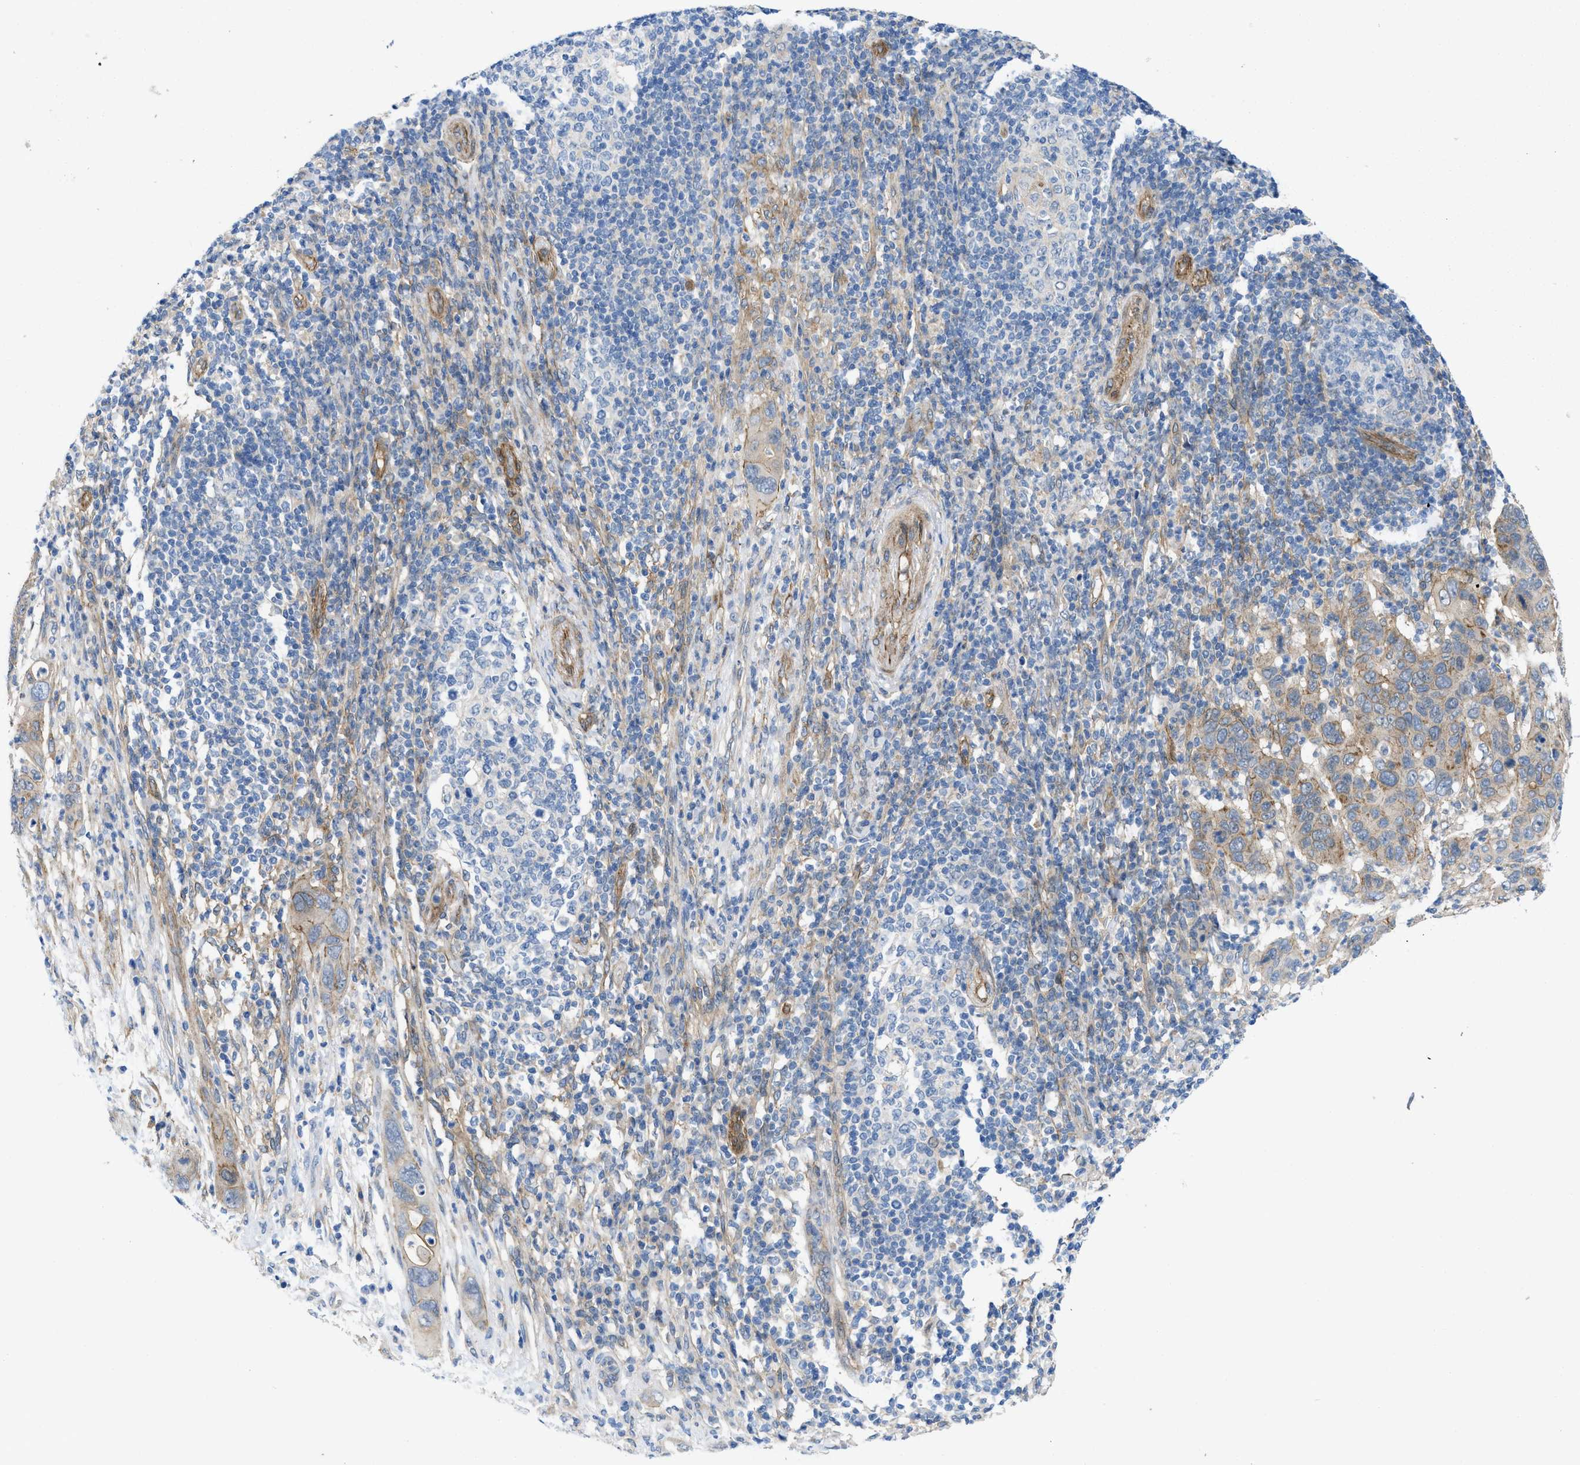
{"staining": {"intensity": "moderate", "quantity": "25%-75%", "location": "cytoplasmic/membranous"}, "tissue": "pancreatic cancer", "cell_type": "Tumor cells", "image_type": "cancer", "snomed": [{"axis": "morphology", "description": "Adenocarcinoma, NOS"}, {"axis": "topography", "description": "Pancreas"}], "caption": "A medium amount of moderate cytoplasmic/membranous positivity is seen in about 25%-75% of tumor cells in pancreatic cancer (adenocarcinoma) tissue.", "gene": "PDLIM5", "patient": {"sex": "female", "age": 71}}